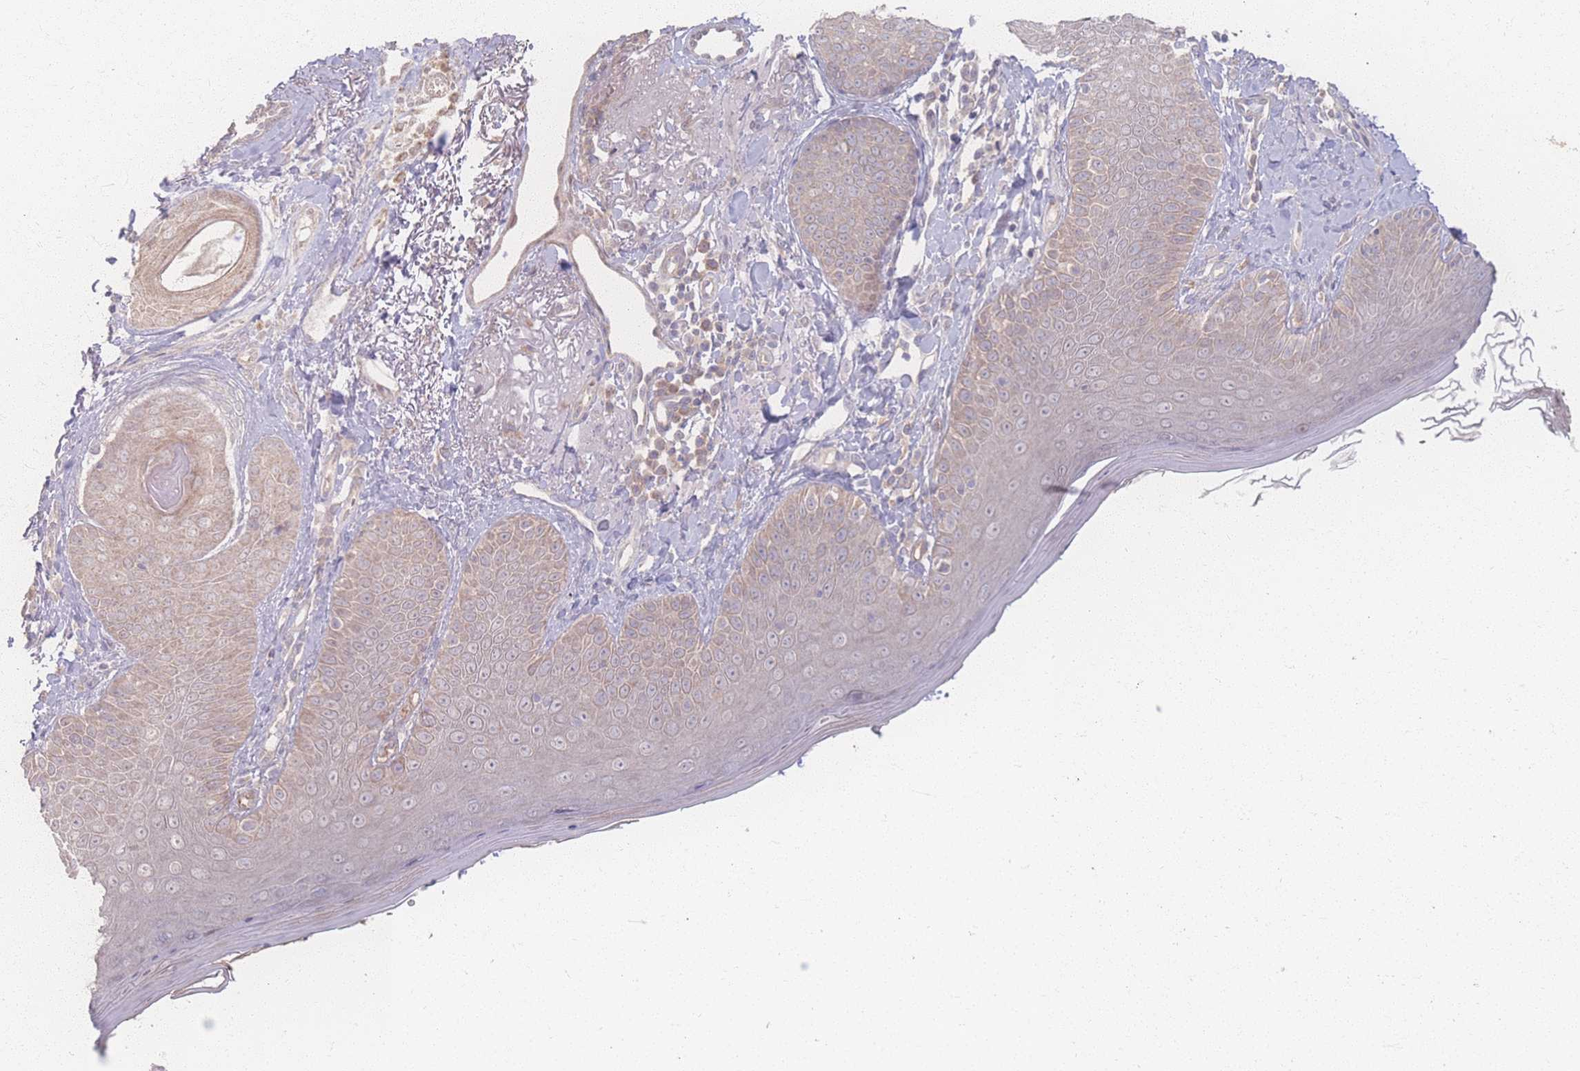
{"staining": {"intensity": "negative", "quantity": "none", "location": "none"}, "tissue": "skin", "cell_type": "Fibroblasts", "image_type": "normal", "snomed": [{"axis": "morphology", "description": "Normal tissue, NOS"}, {"axis": "topography", "description": "Skin"}], "caption": "A histopathology image of skin stained for a protein shows no brown staining in fibroblasts.", "gene": "INSR", "patient": {"sex": "male", "age": 57}}